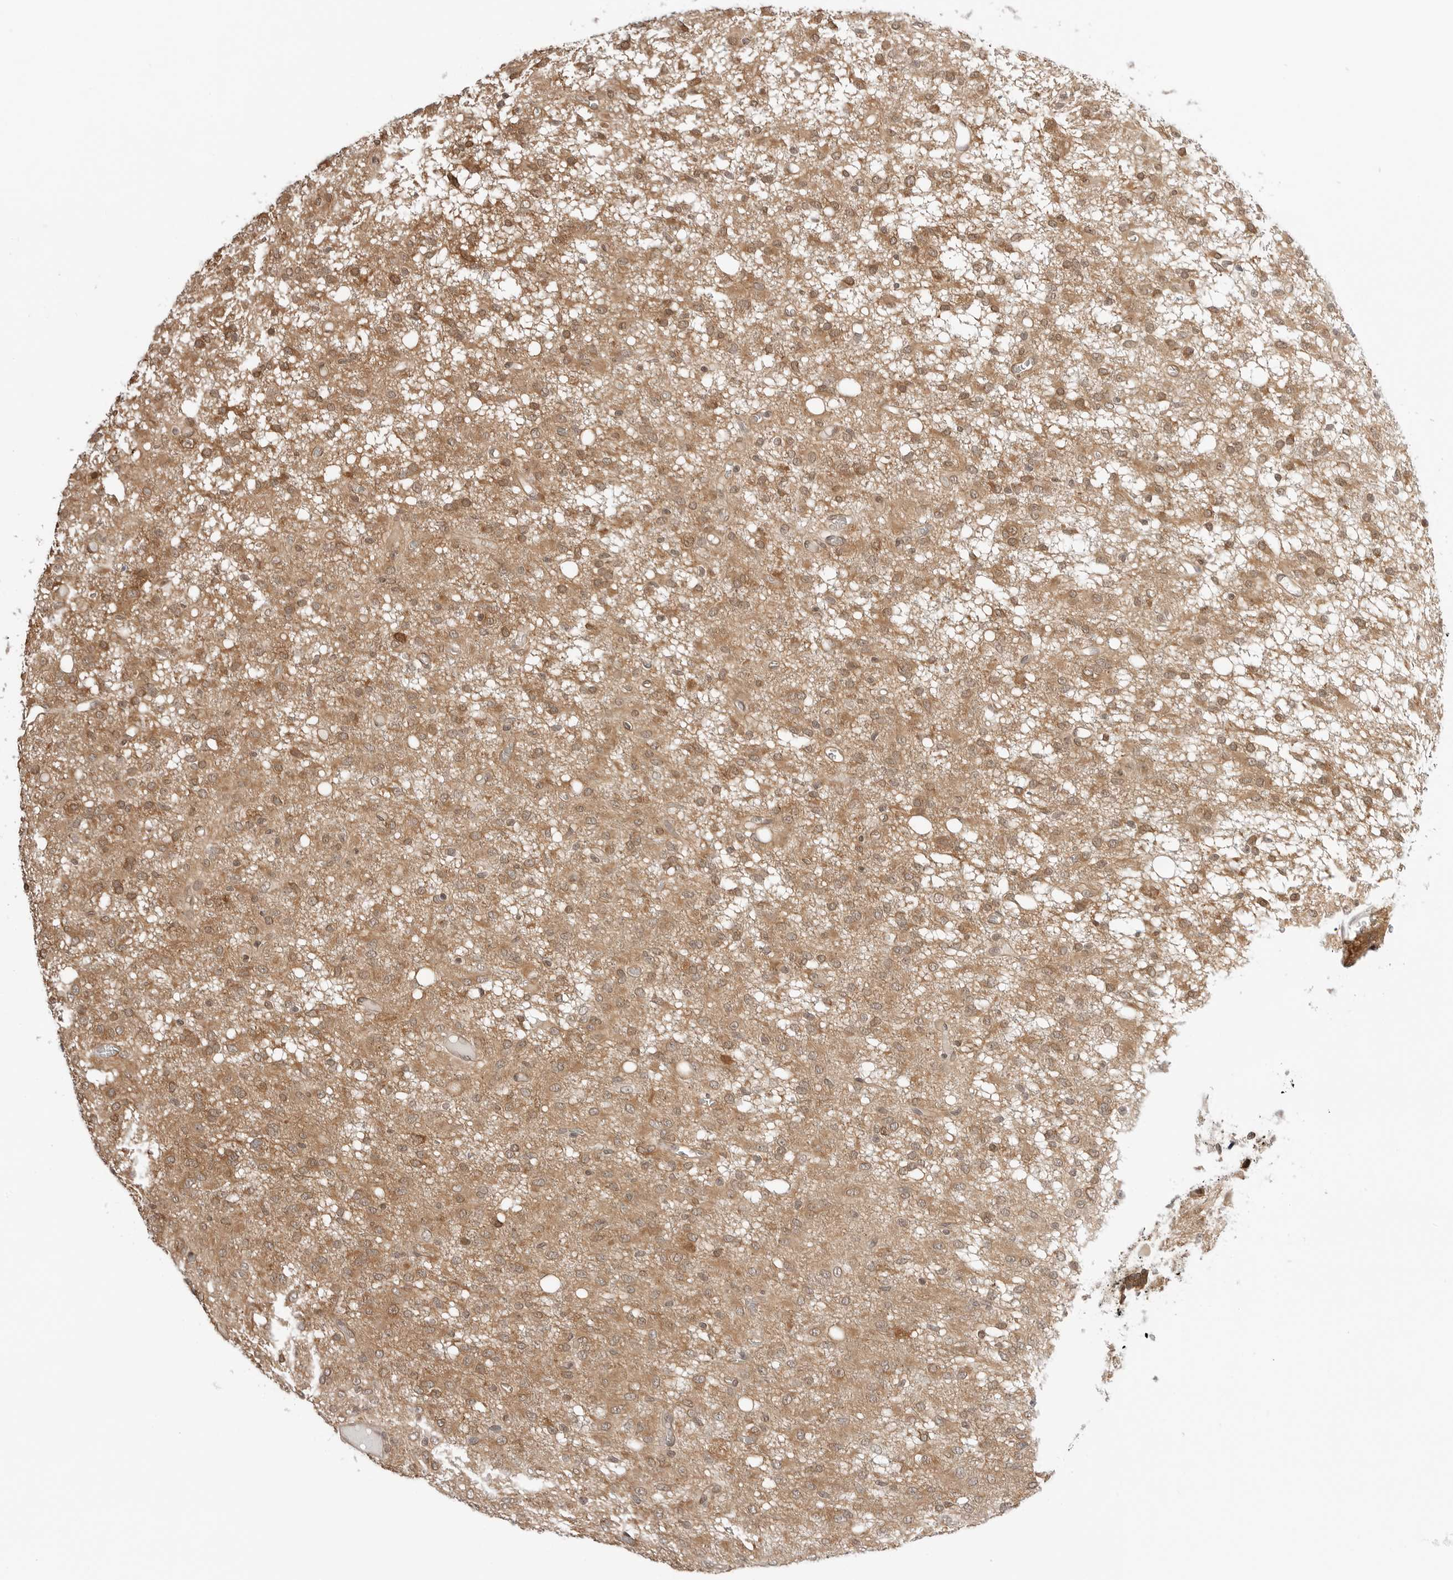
{"staining": {"intensity": "moderate", "quantity": ">75%", "location": "cytoplasmic/membranous"}, "tissue": "glioma", "cell_type": "Tumor cells", "image_type": "cancer", "snomed": [{"axis": "morphology", "description": "Glioma, malignant, High grade"}, {"axis": "topography", "description": "Brain"}], "caption": "Immunohistochemistry (IHC) photomicrograph of malignant glioma (high-grade) stained for a protein (brown), which shows medium levels of moderate cytoplasmic/membranous positivity in about >75% of tumor cells.", "gene": "NUDC", "patient": {"sex": "female", "age": 59}}